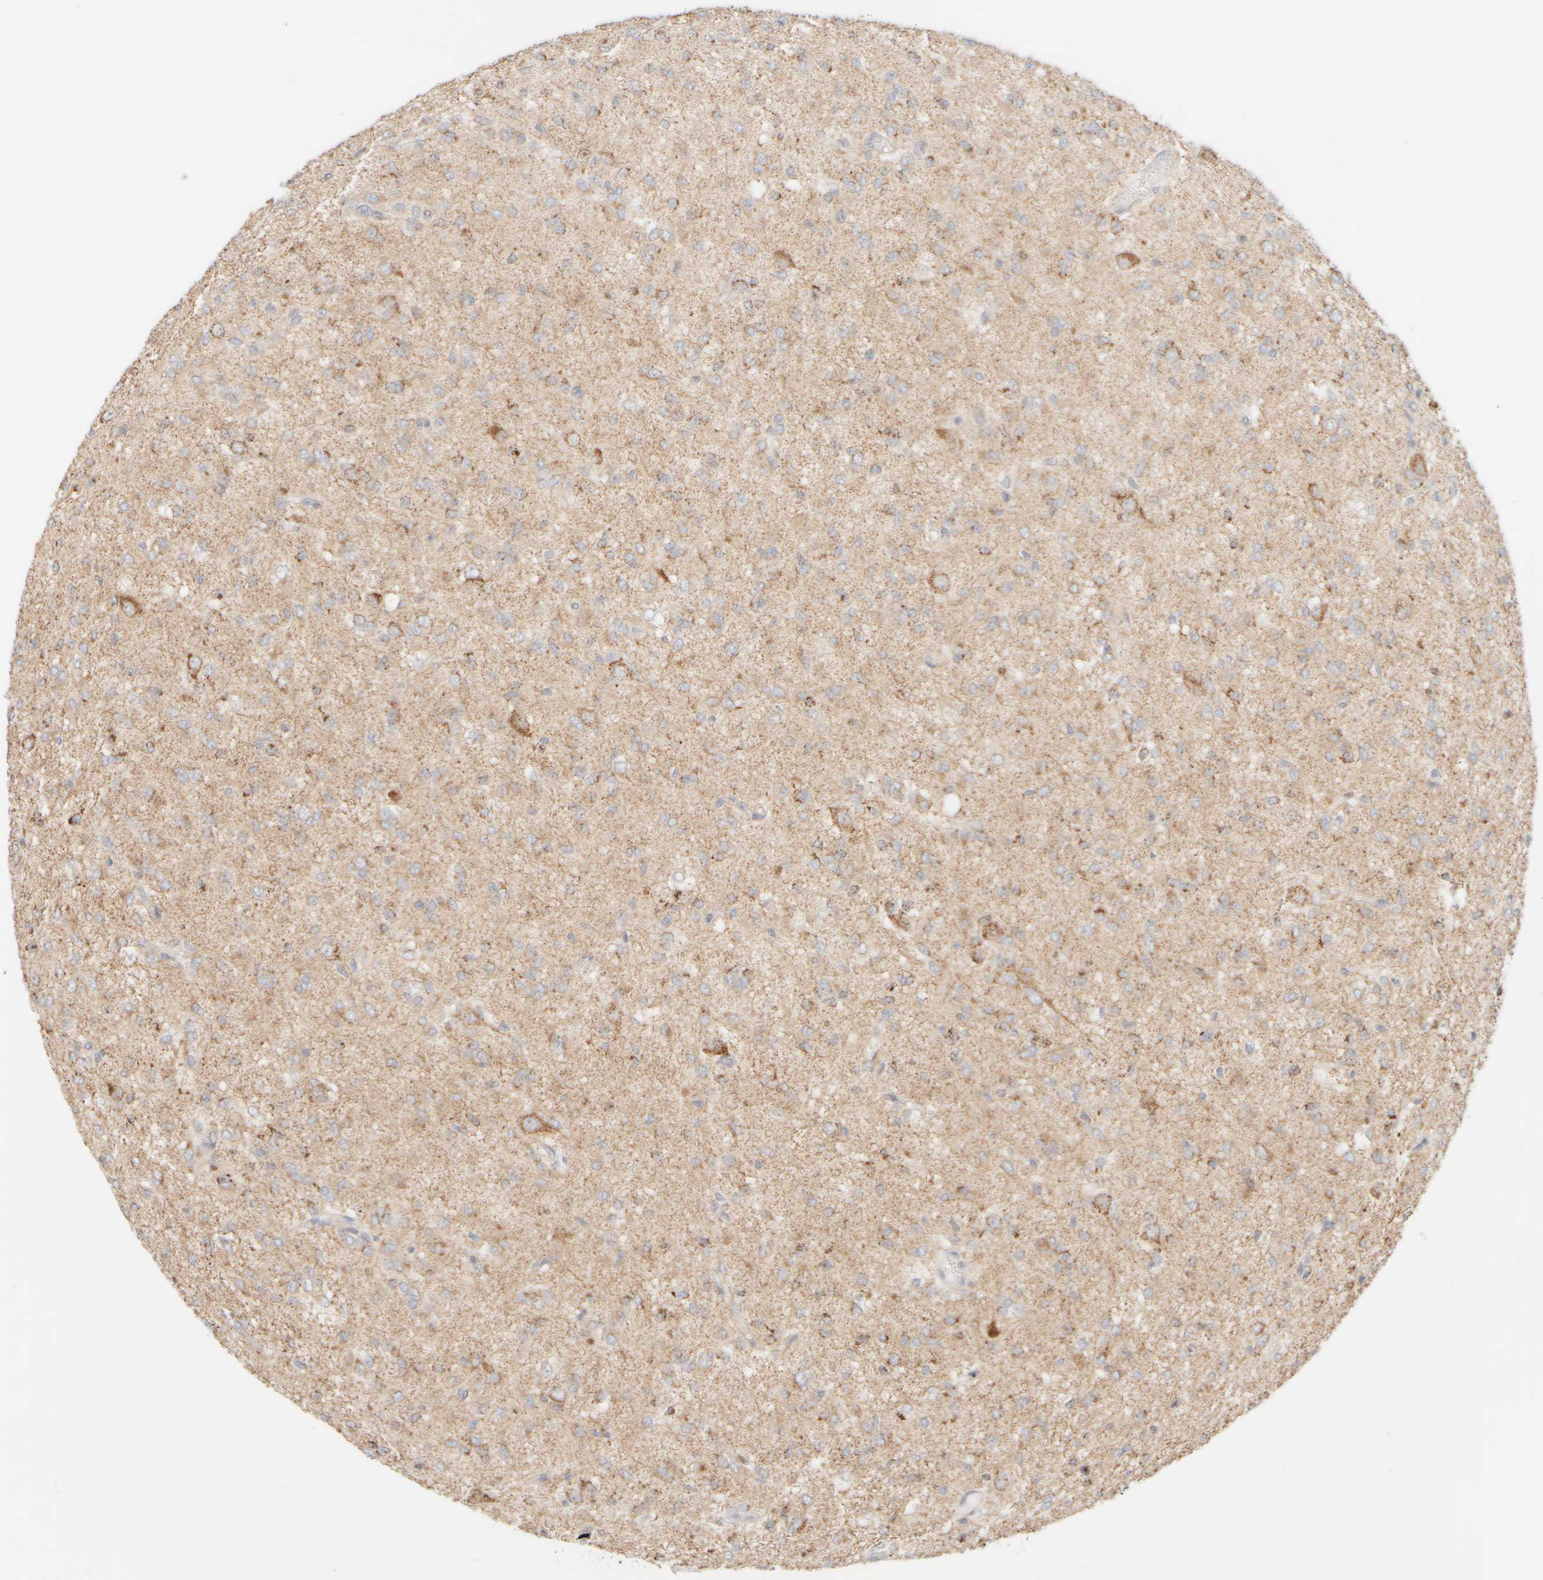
{"staining": {"intensity": "weak", "quantity": ">75%", "location": "cytoplasmic/membranous"}, "tissue": "glioma", "cell_type": "Tumor cells", "image_type": "cancer", "snomed": [{"axis": "morphology", "description": "Glioma, malignant, High grade"}, {"axis": "topography", "description": "Brain"}], "caption": "Tumor cells exhibit low levels of weak cytoplasmic/membranous staining in about >75% of cells in human high-grade glioma (malignant). The protein of interest is stained brown, and the nuclei are stained in blue (DAB (3,3'-diaminobenzidine) IHC with brightfield microscopy, high magnification).", "gene": "PPM1K", "patient": {"sex": "female", "age": 59}}